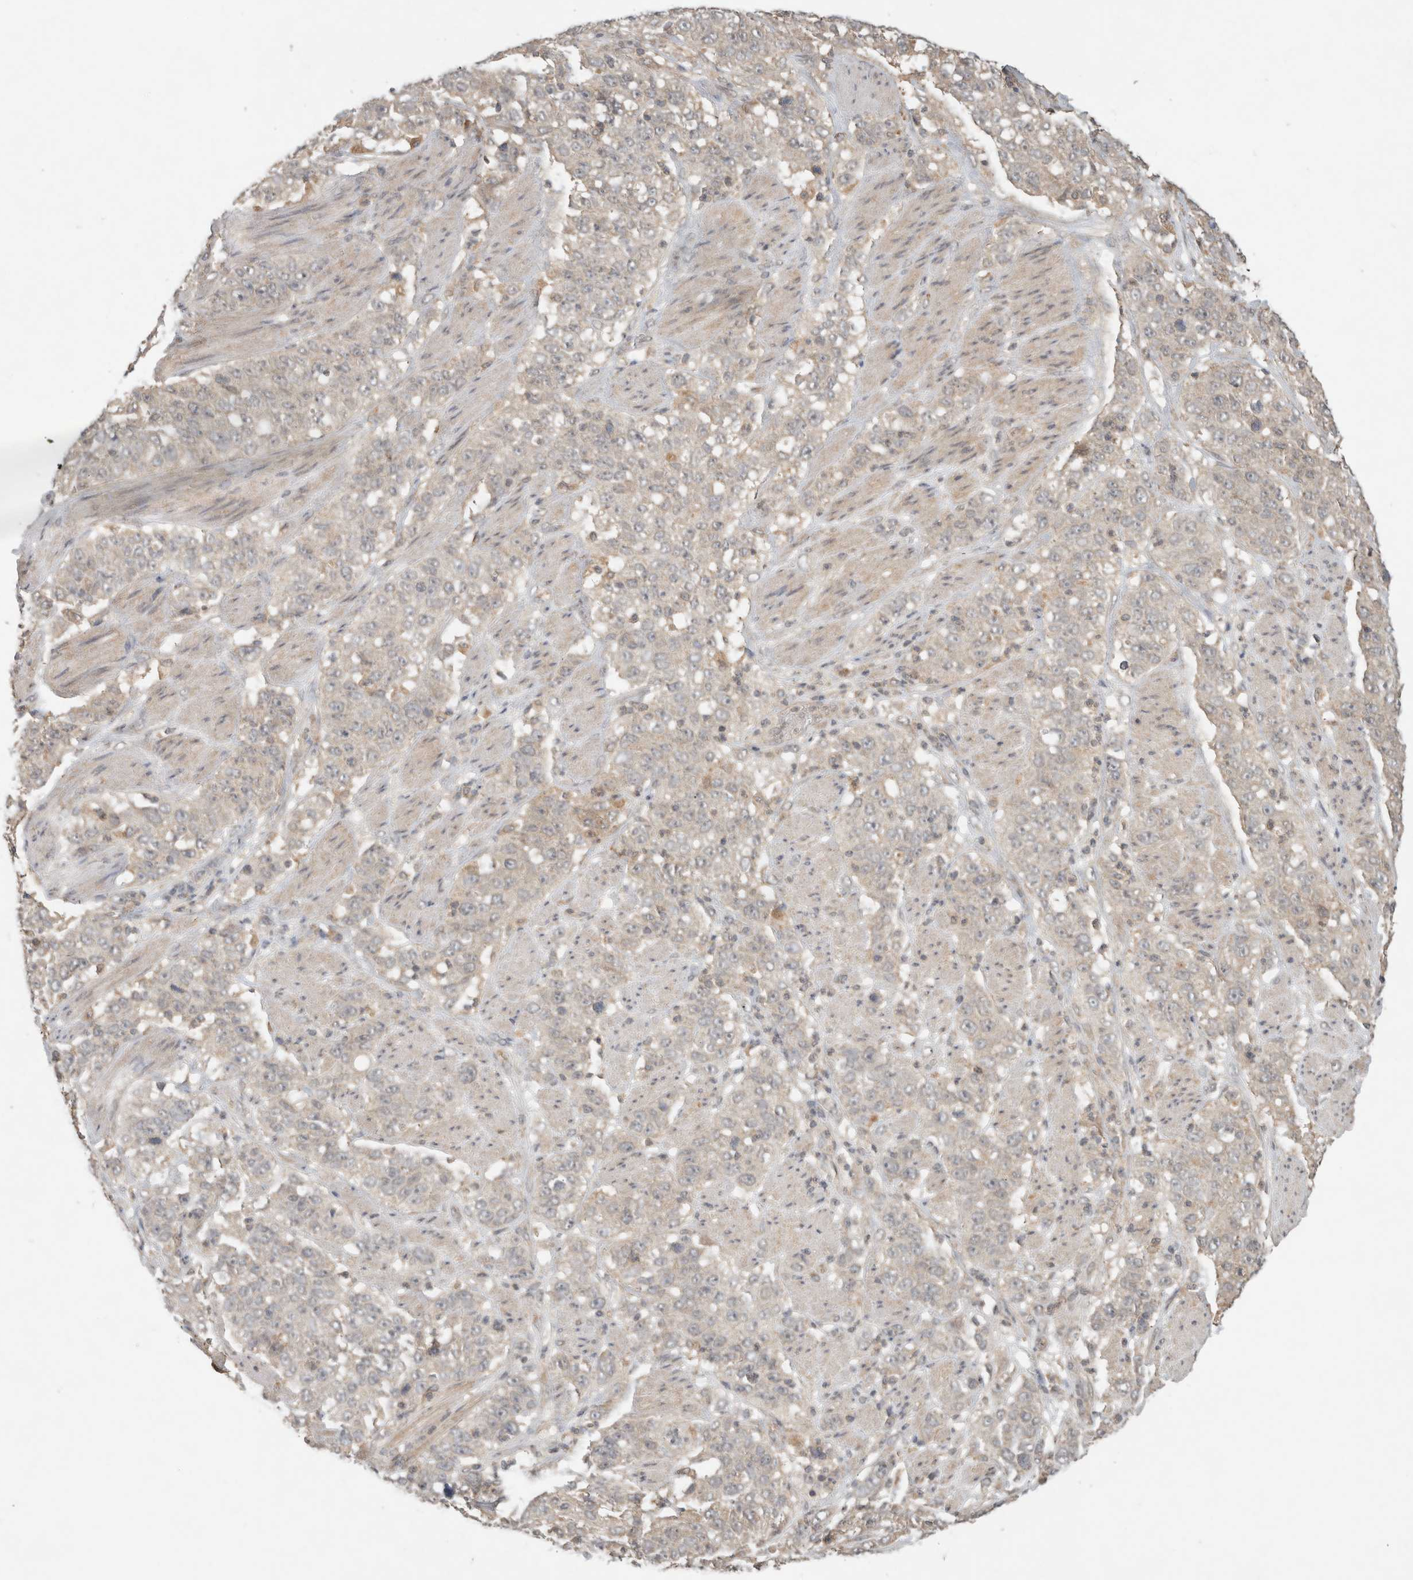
{"staining": {"intensity": "weak", "quantity": "25%-75%", "location": "cytoplasmic/membranous"}, "tissue": "stomach cancer", "cell_type": "Tumor cells", "image_type": "cancer", "snomed": [{"axis": "morphology", "description": "Adenocarcinoma, NOS"}, {"axis": "topography", "description": "Stomach"}], "caption": "Immunohistochemical staining of human stomach cancer shows low levels of weak cytoplasmic/membranous protein positivity in approximately 25%-75% of tumor cells. The protein of interest is stained brown, and the nuclei are stained in blue (DAB (3,3'-diaminobenzidine) IHC with brightfield microscopy, high magnification).", "gene": "LOXL2", "patient": {"sex": "male", "age": 48}}